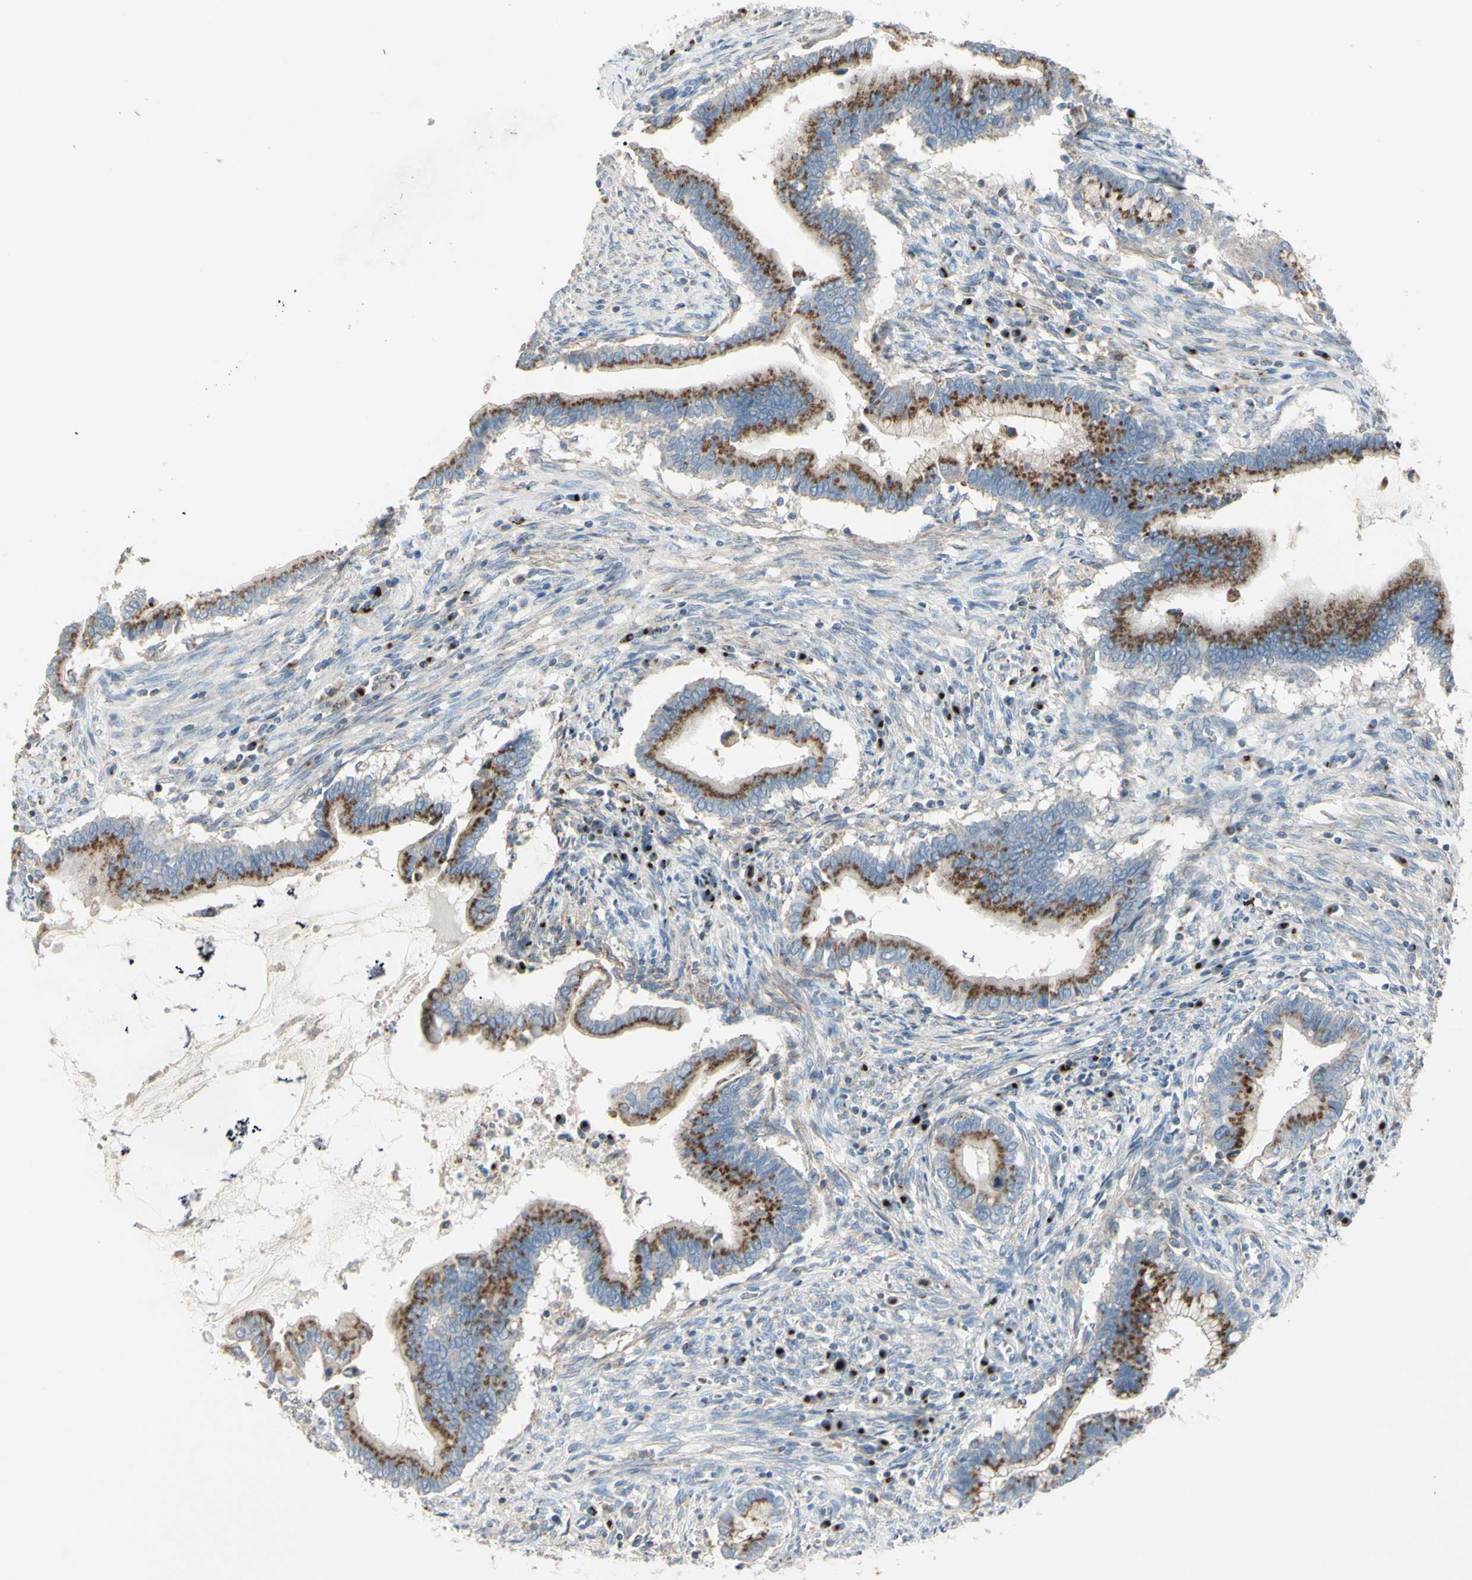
{"staining": {"intensity": "moderate", "quantity": ">75%", "location": "cytoplasmic/membranous"}, "tissue": "cervical cancer", "cell_type": "Tumor cells", "image_type": "cancer", "snomed": [{"axis": "morphology", "description": "Adenocarcinoma, NOS"}, {"axis": "topography", "description": "Cervix"}], "caption": "Cervical cancer tissue shows moderate cytoplasmic/membranous staining in about >75% of tumor cells, visualized by immunohistochemistry.", "gene": "B4GALT3", "patient": {"sex": "female", "age": 44}}